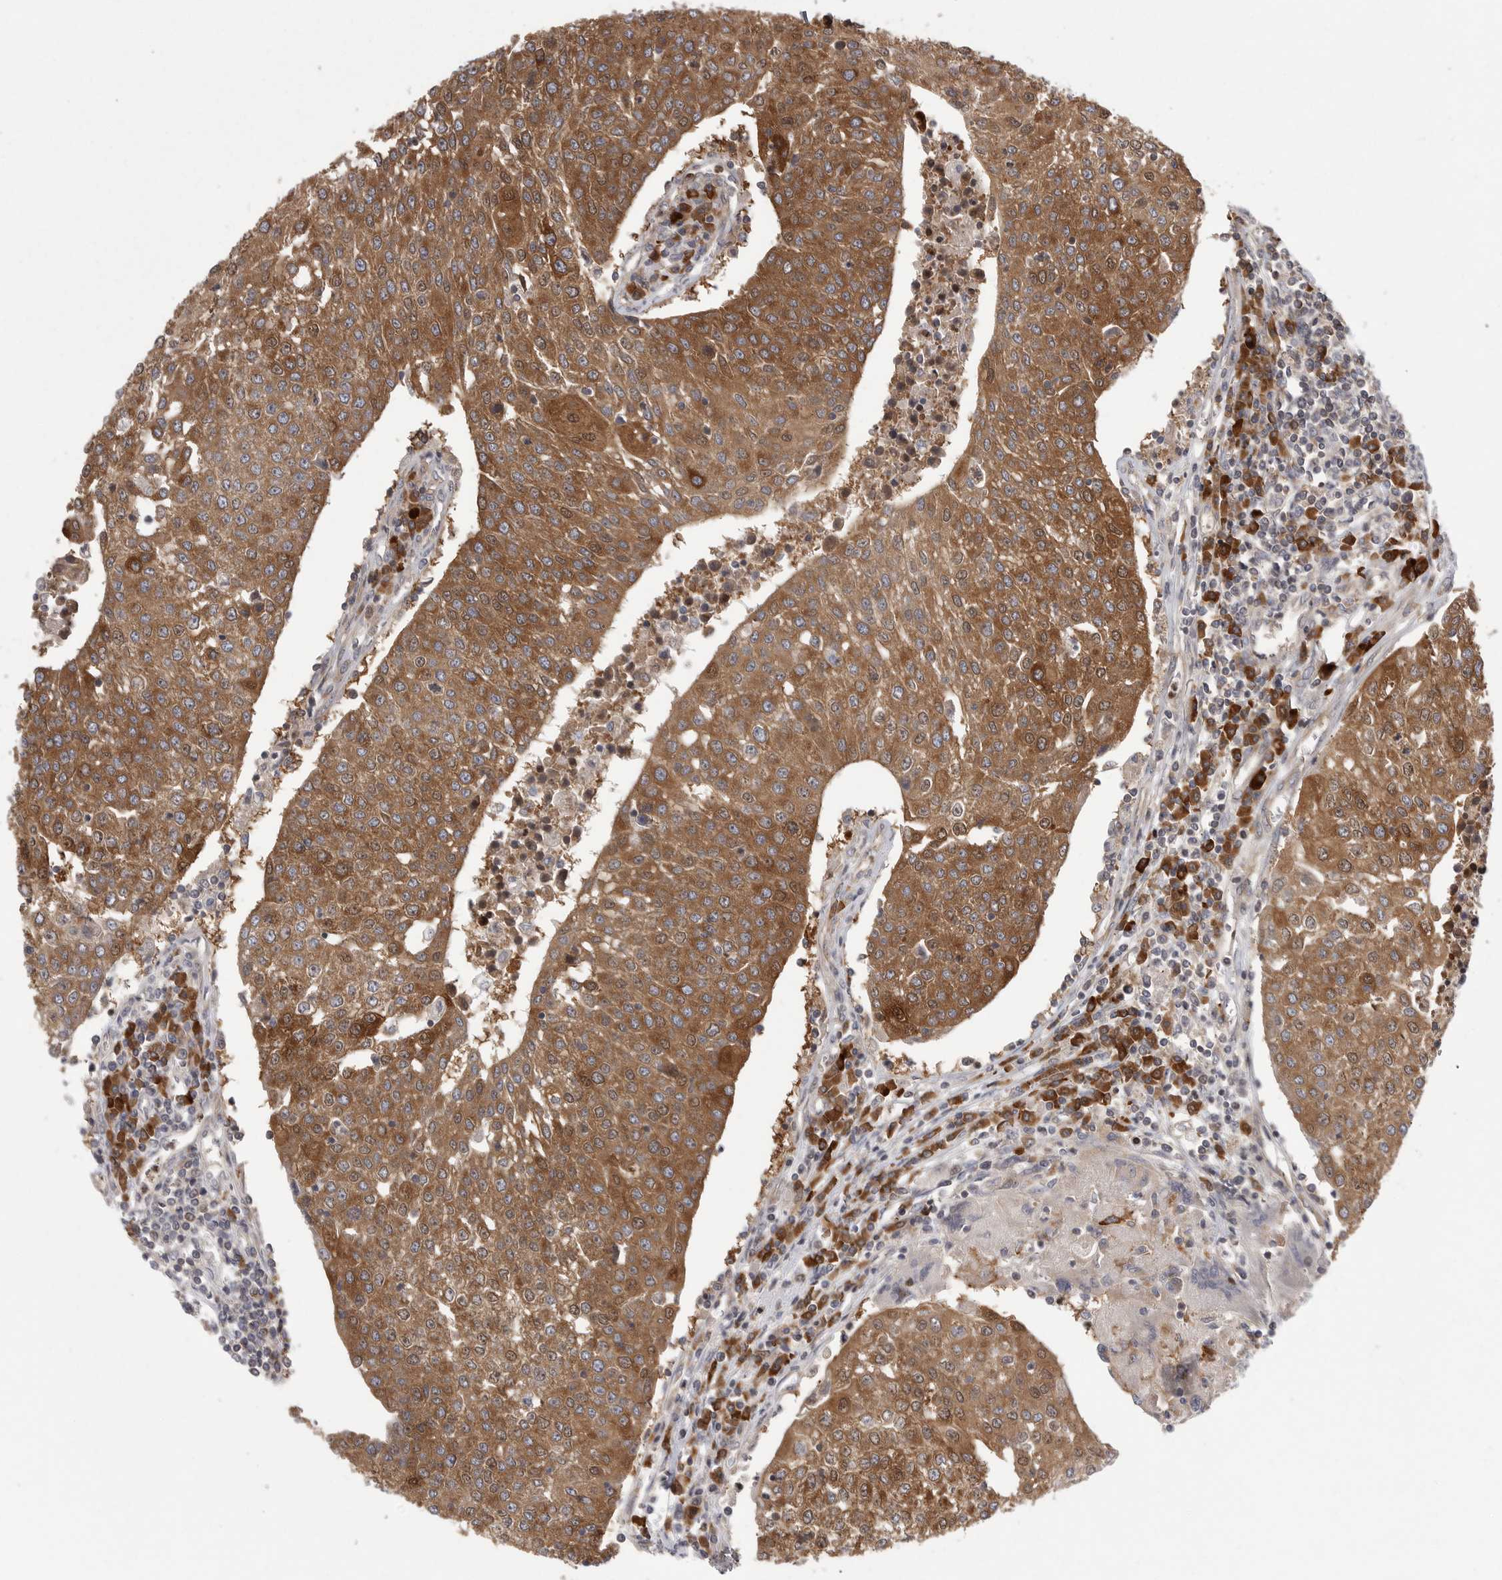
{"staining": {"intensity": "moderate", "quantity": ">75%", "location": "cytoplasmic/membranous,nuclear"}, "tissue": "urothelial cancer", "cell_type": "Tumor cells", "image_type": "cancer", "snomed": [{"axis": "morphology", "description": "Urothelial carcinoma, High grade"}, {"axis": "topography", "description": "Urinary bladder"}], "caption": "Urothelial cancer stained for a protein displays moderate cytoplasmic/membranous and nuclear positivity in tumor cells.", "gene": "OXR1", "patient": {"sex": "female", "age": 85}}